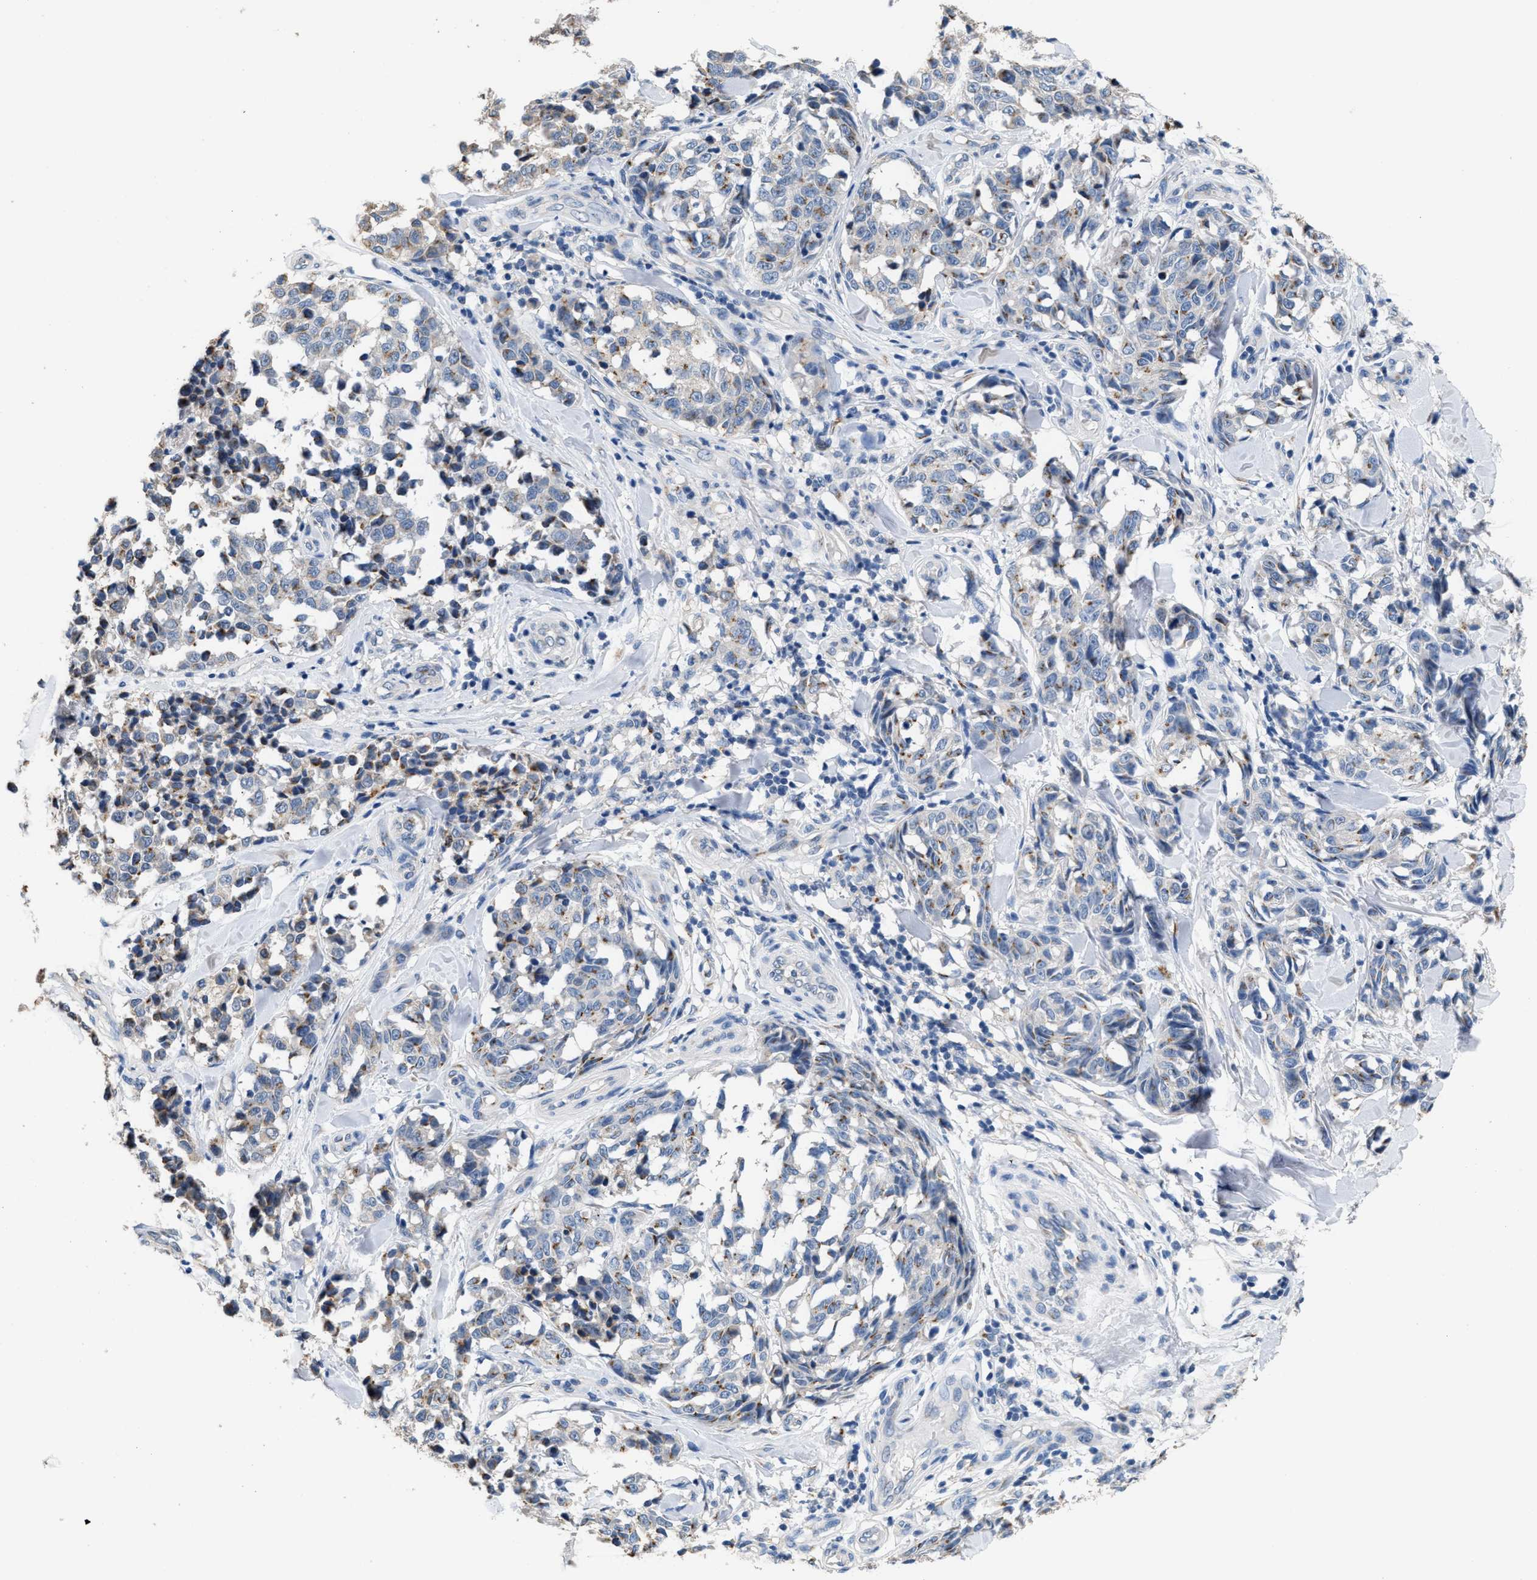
{"staining": {"intensity": "moderate", "quantity": "<25%", "location": "cytoplasmic/membranous"}, "tissue": "melanoma", "cell_type": "Tumor cells", "image_type": "cancer", "snomed": [{"axis": "morphology", "description": "Malignant melanoma, NOS"}, {"axis": "topography", "description": "Skin"}], "caption": "Melanoma was stained to show a protein in brown. There is low levels of moderate cytoplasmic/membranous positivity in about <25% of tumor cells.", "gene": "GOLM1", "patient": {"sex": "female", "age": 64}}